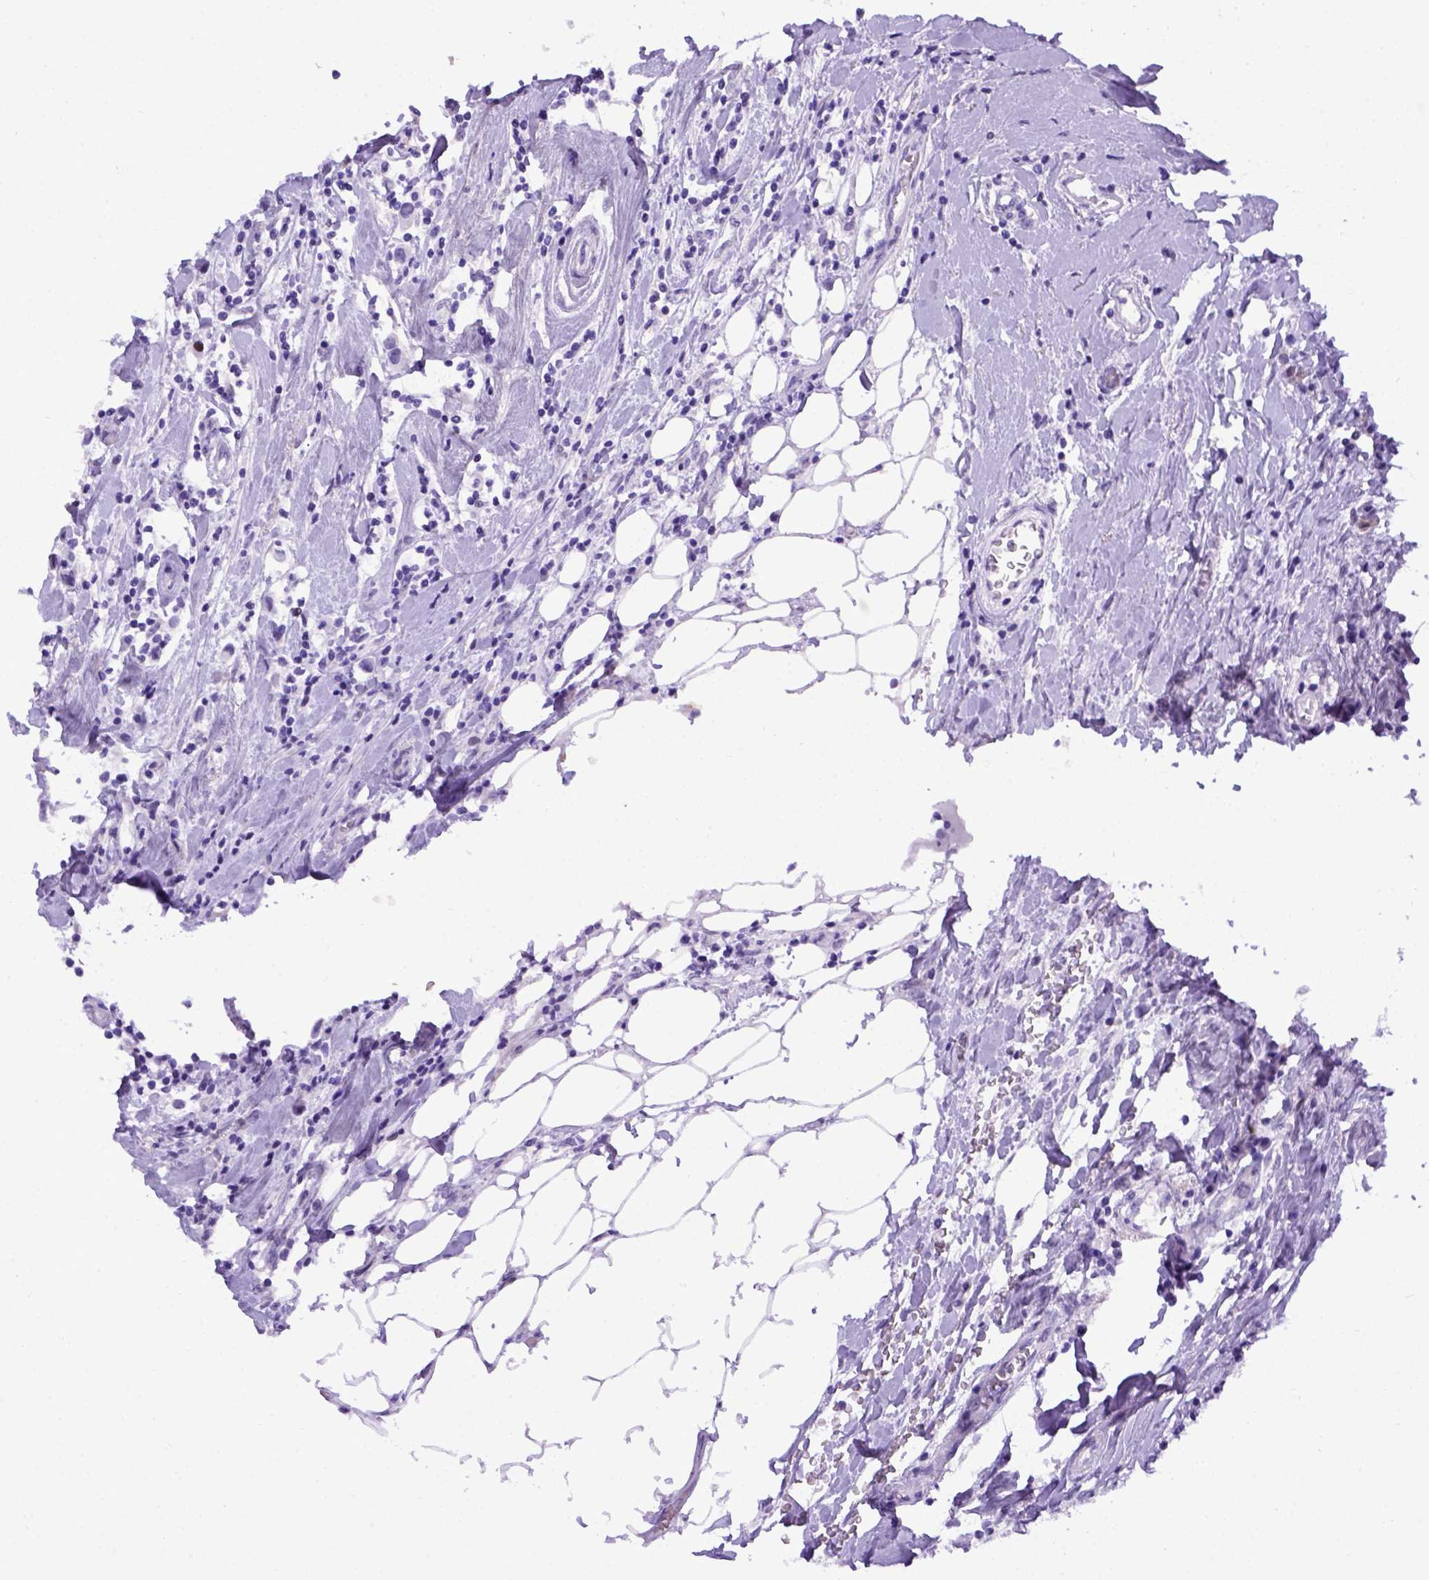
{"staining": {"intensity": "negative", "quantity": "none", "location": "none"}, "tissue": "breast cancer", "cell_type": "Tumor cells", "image_type": "cancer", "snomed": [{"axis": "morphology", "description": "Duct carcinoma"}, {"axis": "topography", "description": "Breast"}], "caption": "Immunohistochemical staining of human breast infiltrating ductal carcinoma shows no significant positivity in tumor cells. Brightfield microscopy of IHC stained with DAB (brown) and hematoxylin (blue), captured at high magnification.", "gene": "ADAM12", "patient": {"sex": "female", "age": 61}}